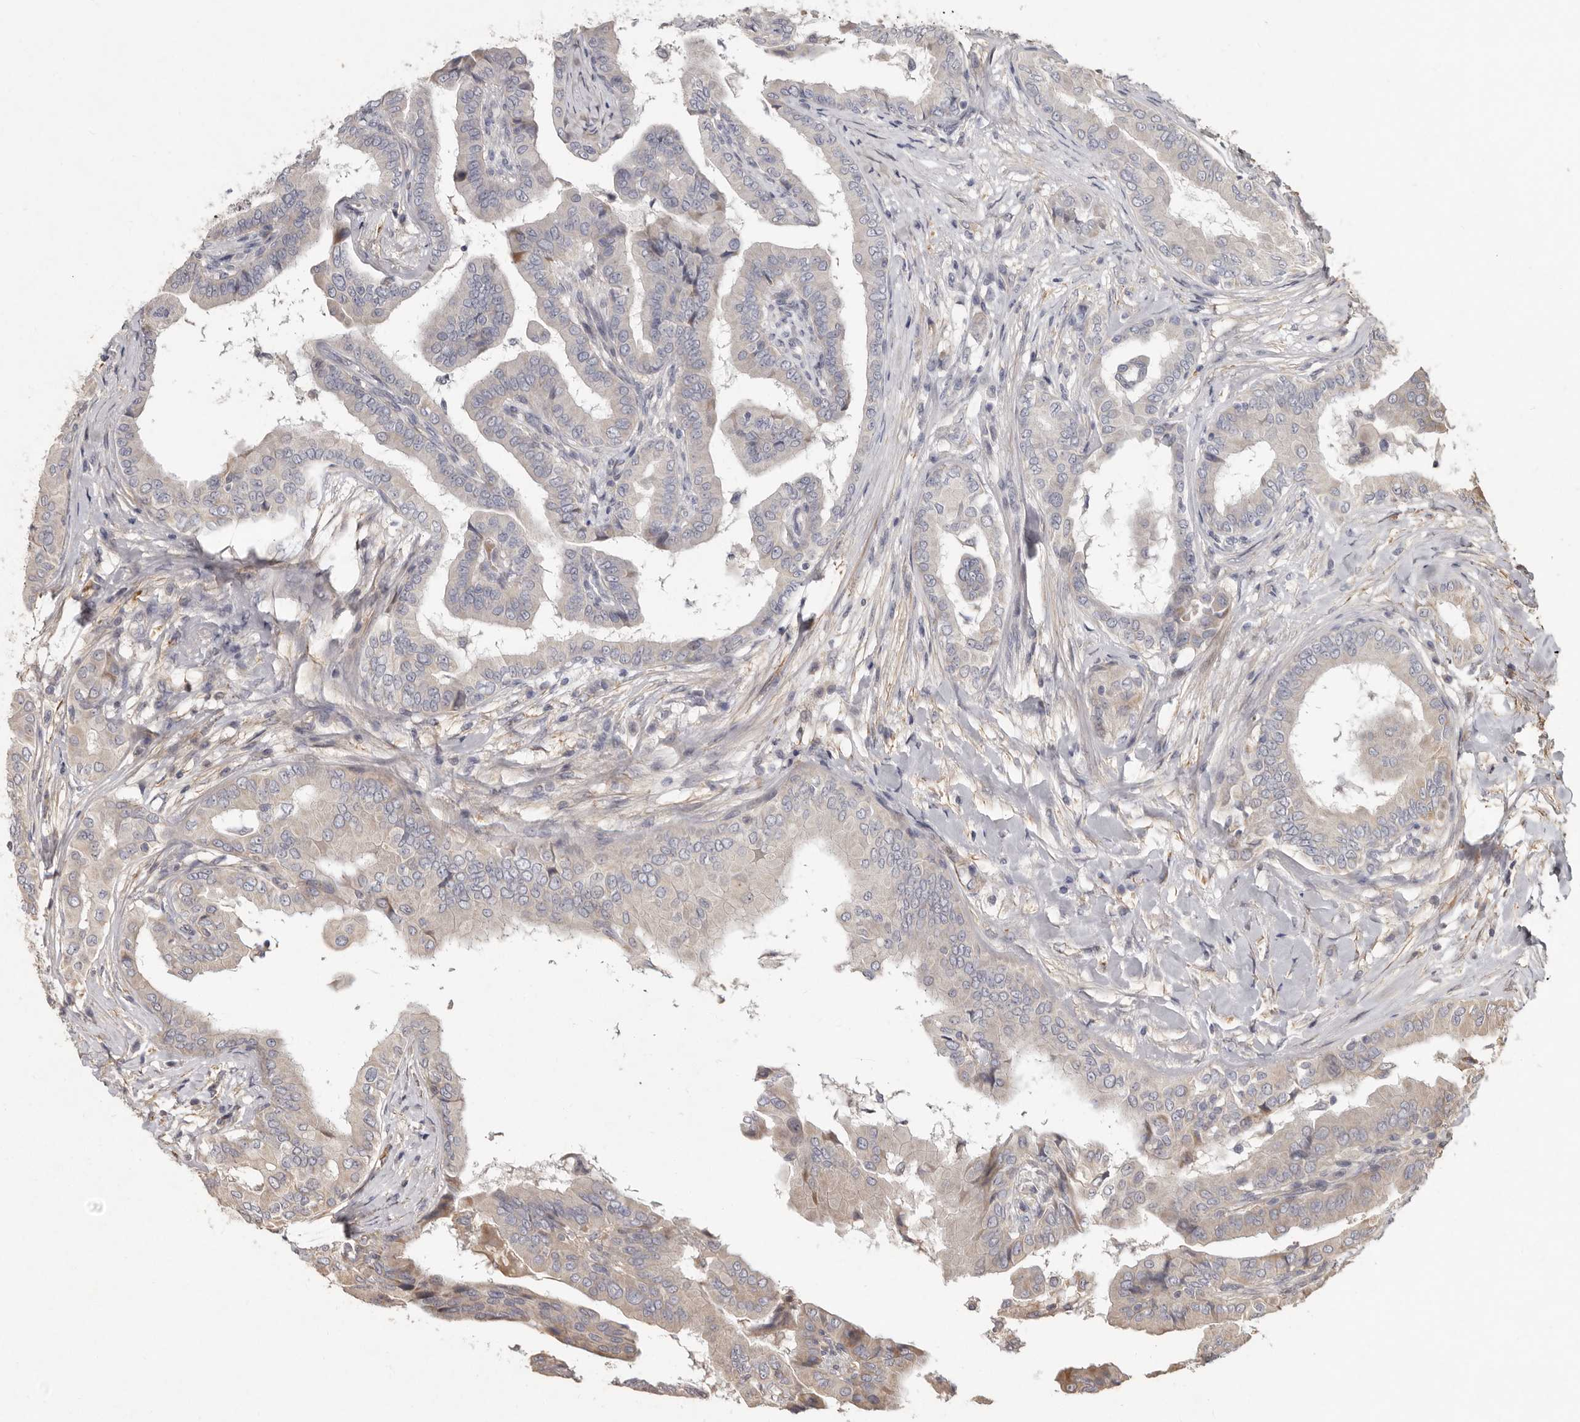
{"staining": {"intensity": "negative", "quantity": "none", "location": "none"}, "tissue": "thyroid cancer", "cell_type": "Tumor cells", "image_type": "cancer", "snomed": [{"axis": "morphology", "description": "Papillary adenocarcinoma, NOS"}, {"axis": "topography", "description": "Thyroid gland"}], "caption": "DAB immunohistochemical staining of human thyroid cancer displays no significant expression in tumor cells.", "gene": "SEMA3A", "patient": {"sex": "male", "age": 33}}